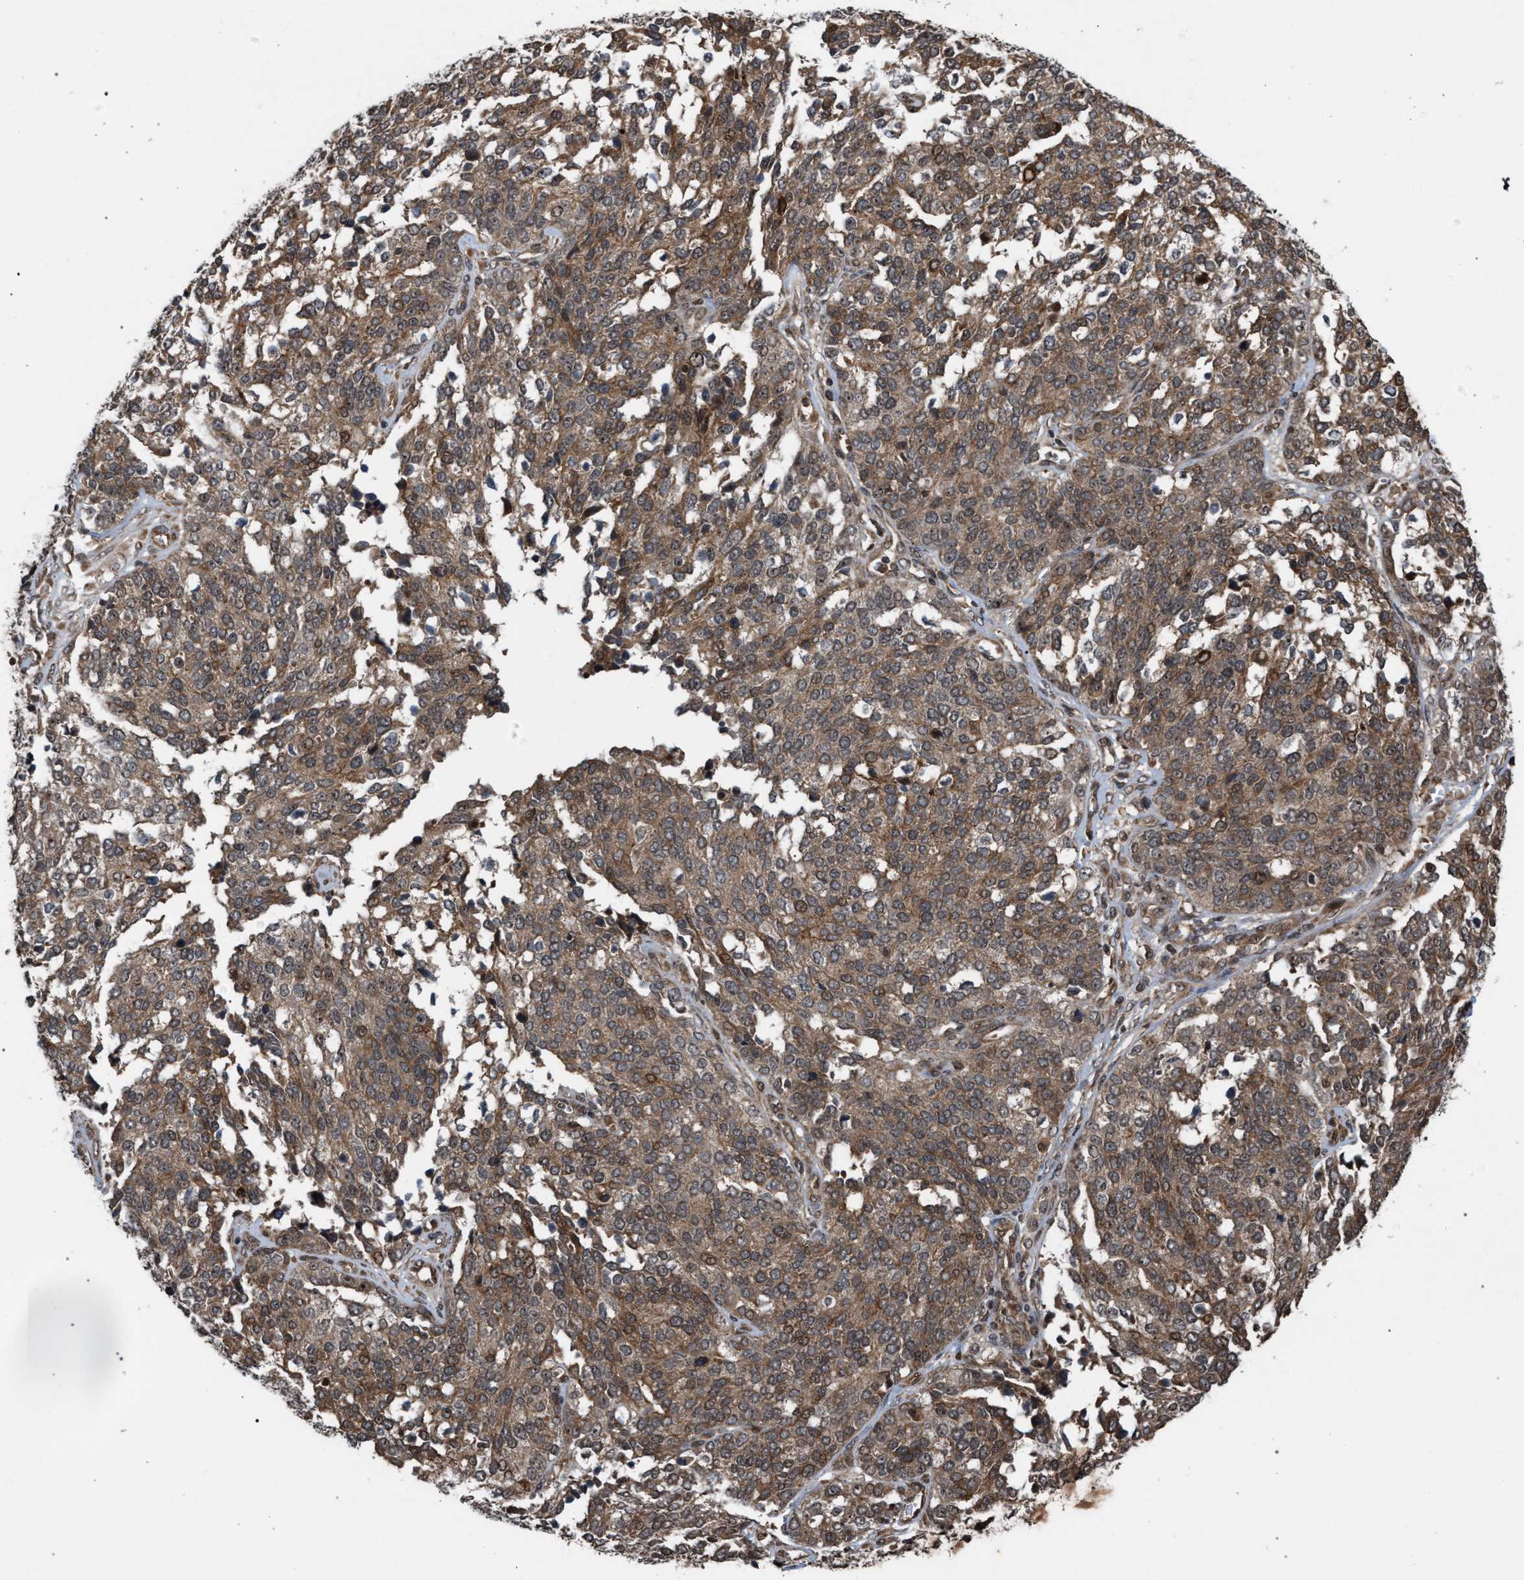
{"staining": {"intensity": "moderate", "quantity": ">75%", "location": "cytoplasmic/membranous"}, "tissue": "ovarian cancer", "cell_type": "Tumor cells", "image_type": "cancer", "snomed": [{"axis": "morphology", "description": "Cystadenocarcinoma, serous, NOS"}, {"axis": "topography", "description": "Ovary"}], "caption": "Ovarian cancer (serous cystadenocarcinoma) tissue shows moderate cytoplasmic/membranous expression in about >75% of tumor cells, visualized by immunohistochemistry.", "gene": "IRAK4", "patient": {"sex": "female", "age": 44}}